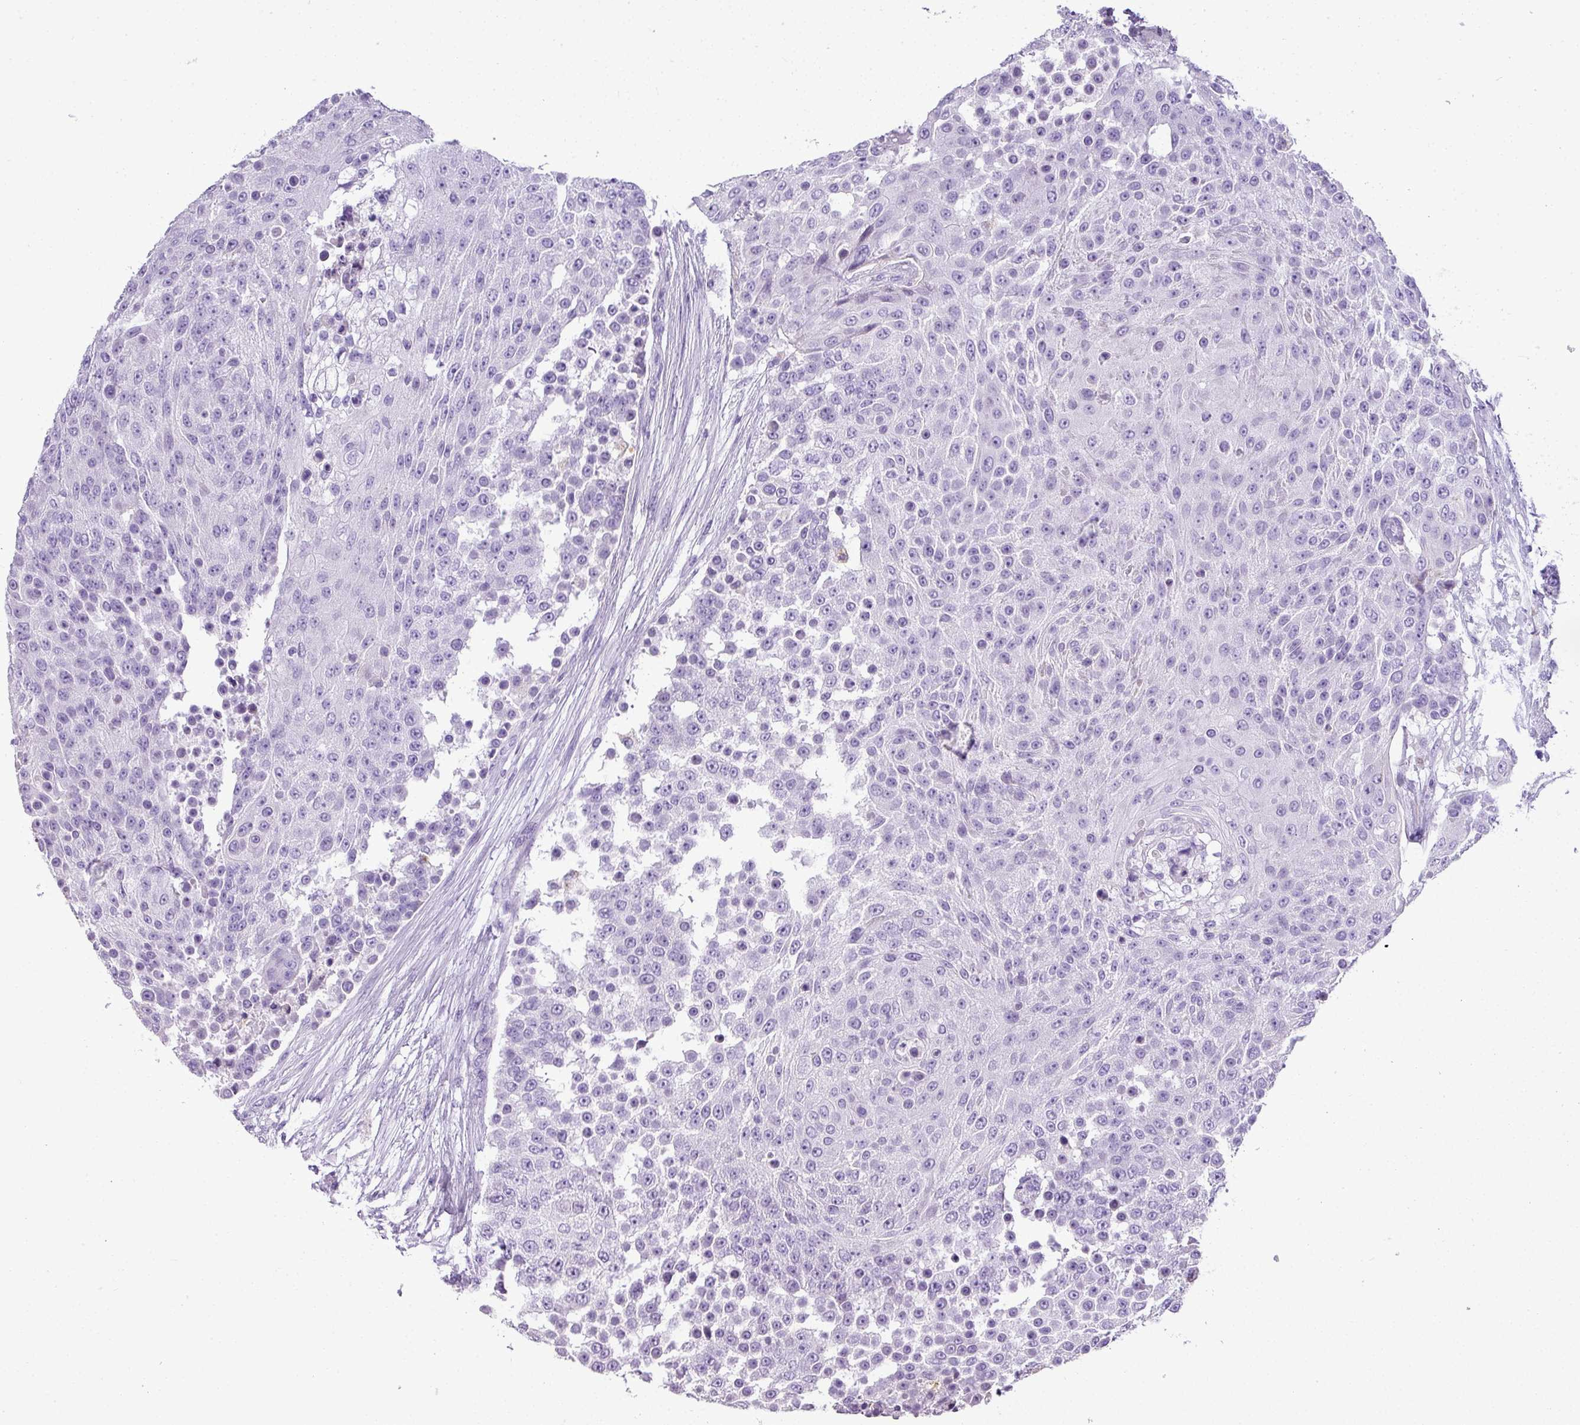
{"staining": {"intensity": "negative", "quantity": "none", "location": "none"}, "tissue": "urothelial cancer", "cell_type": "Tumor cells", "image_type": "cancer", "snomed": [{"axis": "morphology", "description": "Urothelial carcinoma, High grade"}, {"axis": "topography", "description": "Urinary bladder"}], "caption": "Protein analysis of high-grade urothelial carcinoma reveals no significant expression in tumor cells.", "gene": "ZNF568", "patient": {"sex": "female", "age": 63}}